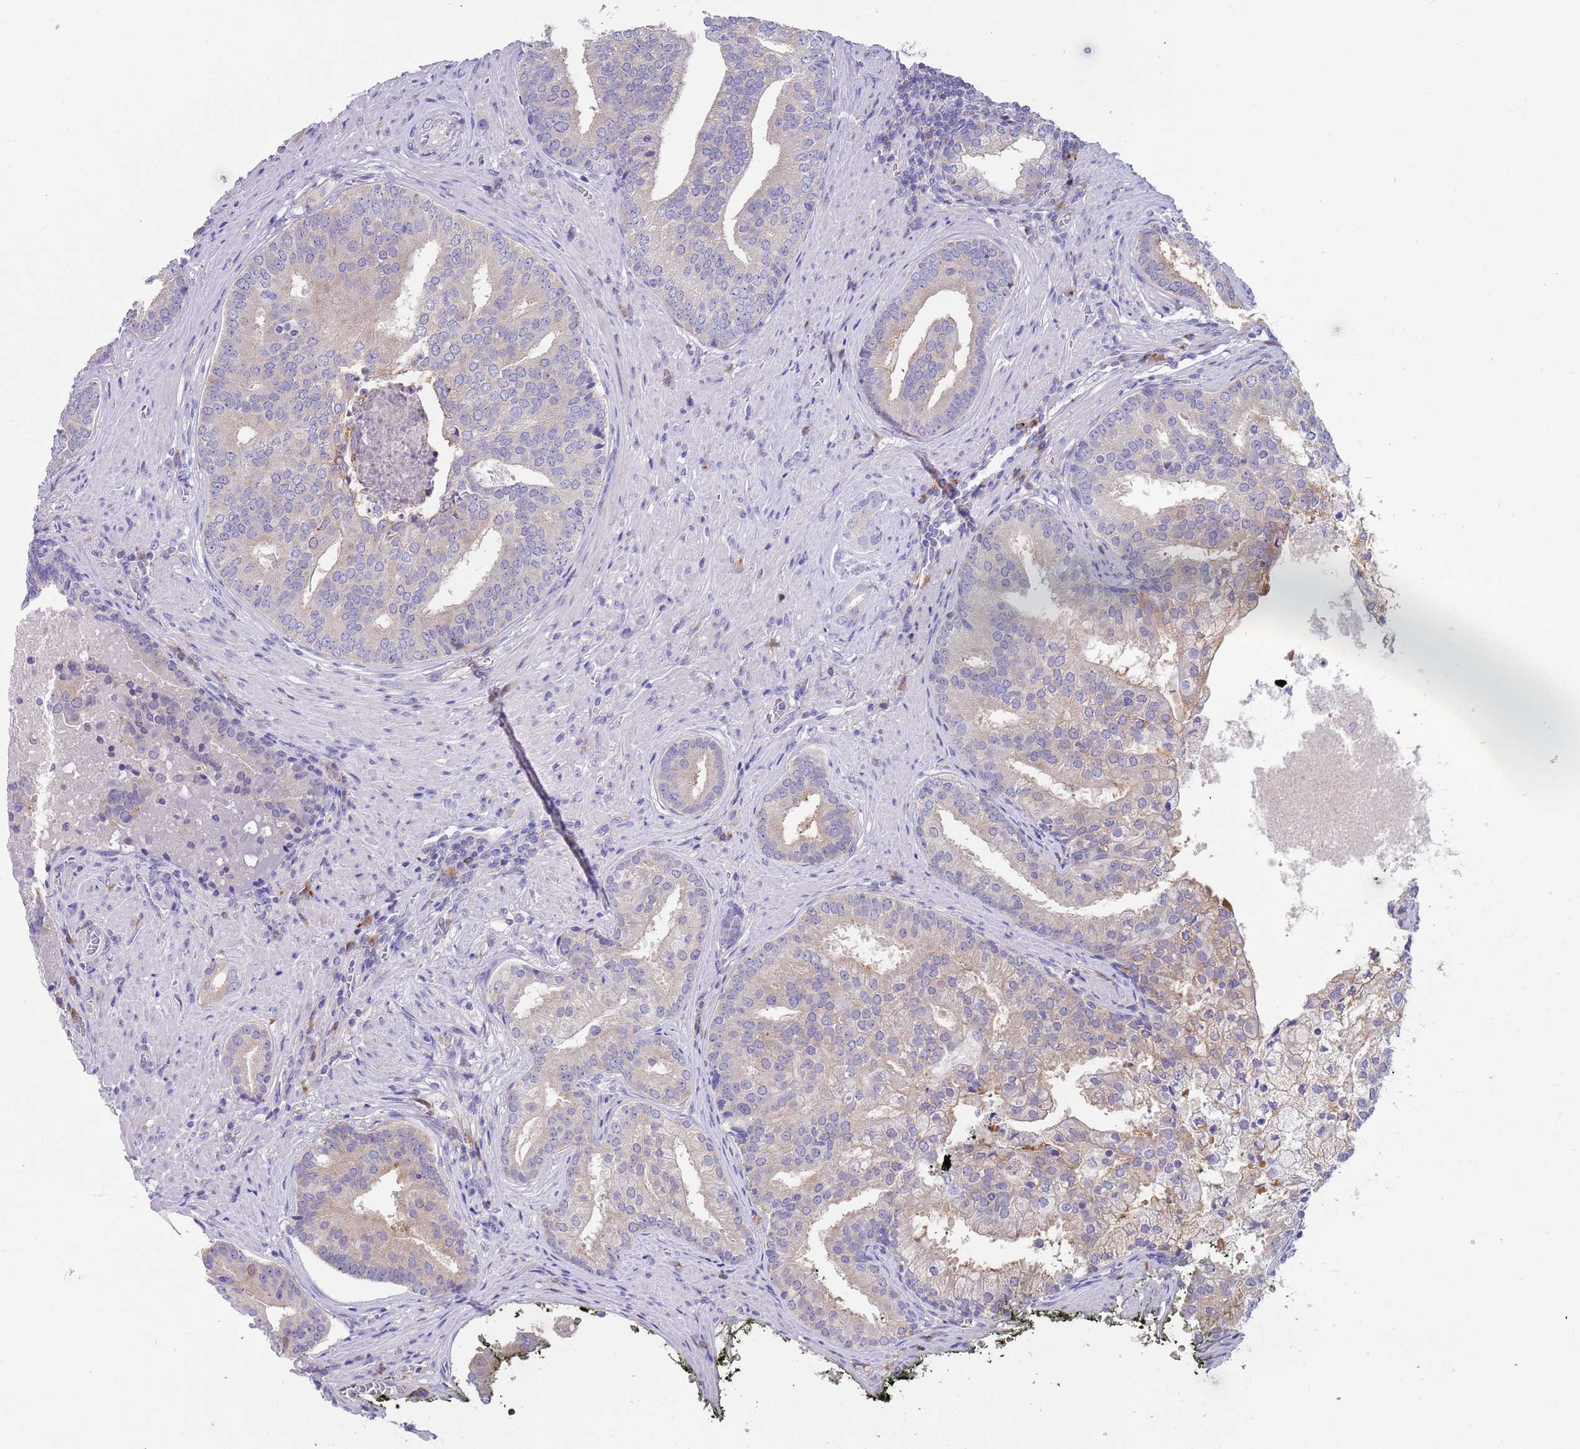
{"staining": {"intensity": "weak", "quantity": "<25%", "location": "cytoplasmic/membranous"}, "tissue": "prostate cancer", "cell_type": "Tumor cells", "image_type": "cancer", "snomed": [{"axis": "morphology", "description": "Adenocarcinoma, High grade"}, {"axis": "topography", "description": "Prostate"}], "caption": "Micrograph shows no significant protein expression in tumor cells of prostate cancer. (Stains: DAB IHC with hematoxylin counter stain, Microscopy: brightfield microscopy at high magnification).", "gene": "TYW1", "patient": {"sex": "male", "age": 55}}